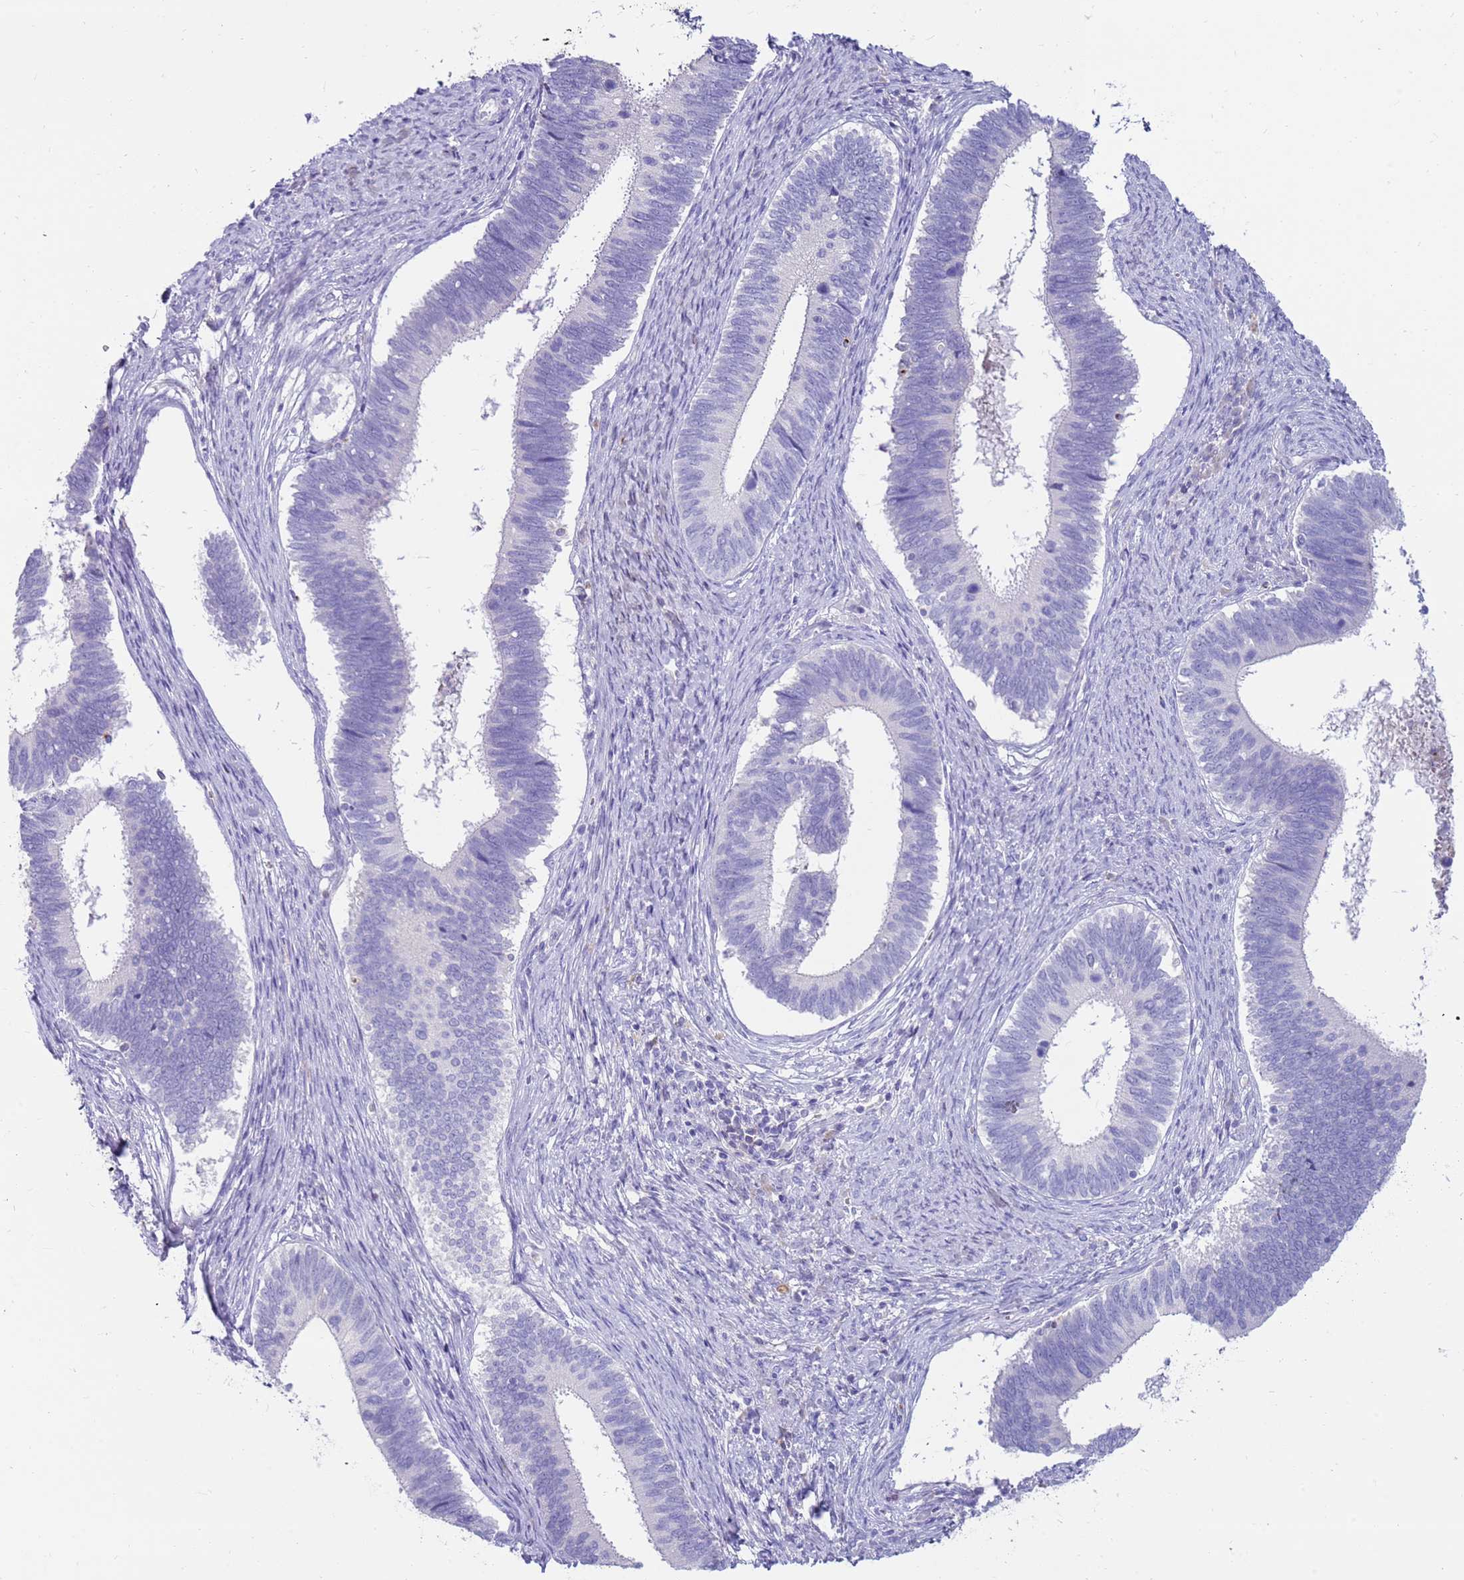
{"staining": {"intensity": "negative", "quantity": "none", "location": "none"}, "tissue": "cervical cancer", "cell_type": "Tumor cells", "image_type": "cancer", "snomed": [{"axis": "morphology", "description": "Adenocarcinoma, NOS"}, {"axis": "topography", "description": "Cervix"}], "caption": "A high-resolution histopathology image shows immunohistochemistry staining of adenocarcinoma (cervical), which exhibits no significant expression in tumor cells.", "gene": "EVPLL", "patient": {"sex": "female", "age": 42}}